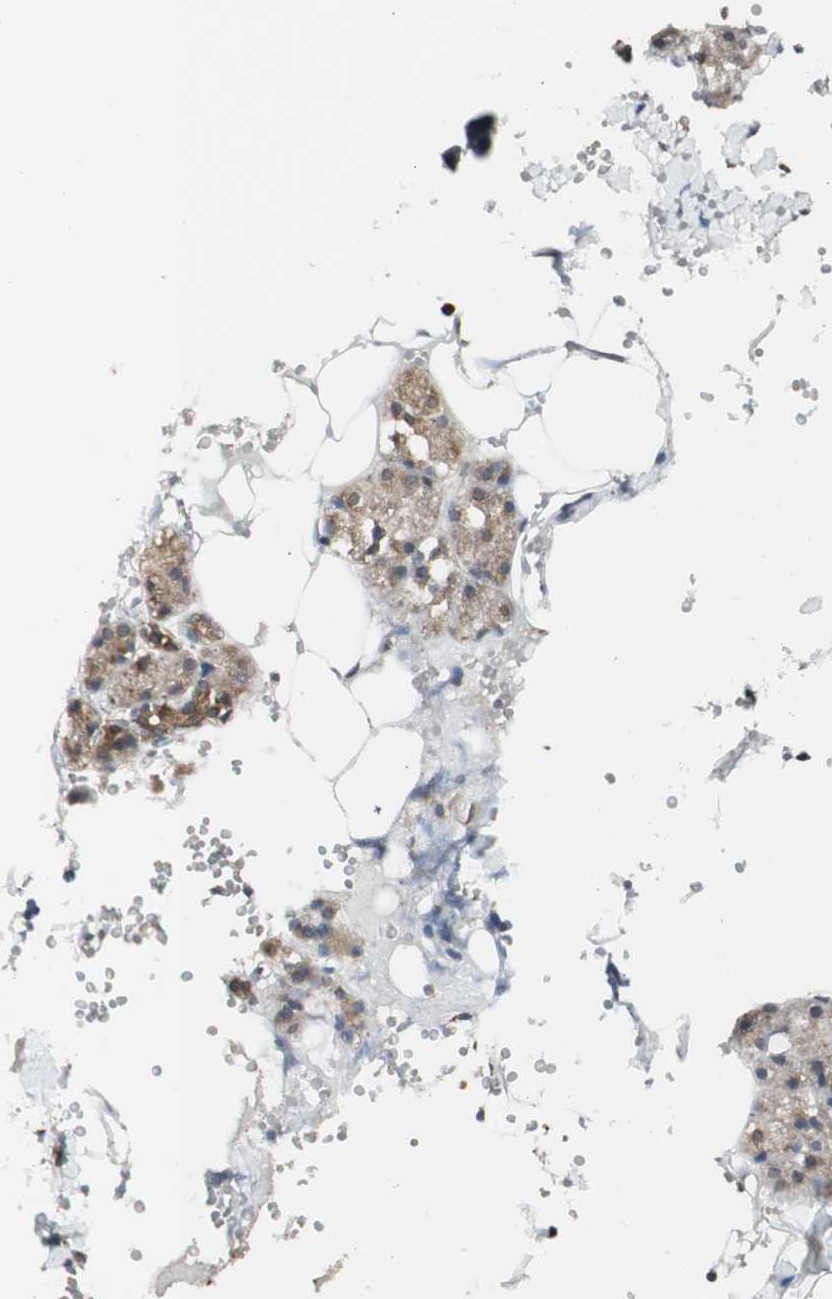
{"staining": {"intensity": "strong", "quantity": "25%-75%", "location": "cytoplasmic/membranous"}, "tissue": "salivary gland", "cell_type": "Glandular cells", "image_type": "normal", "snomed": [{"axis": "morphology", "description": "Normal tissue, NOS"}, {"axis": "topography", "description": "Salivary gland"}], "caption": "IHC image of normal salivary gland: salivary gland stained using immunohistochemistry exhibits high levels of strong protein expression localized specifically in the cytoplasmic/membranous of glandular cells, appearing as a cytoplasmic/membranous brown color.", "gene": "ATP6V1E1", "patient": {"sex": "male", "age": 62}}